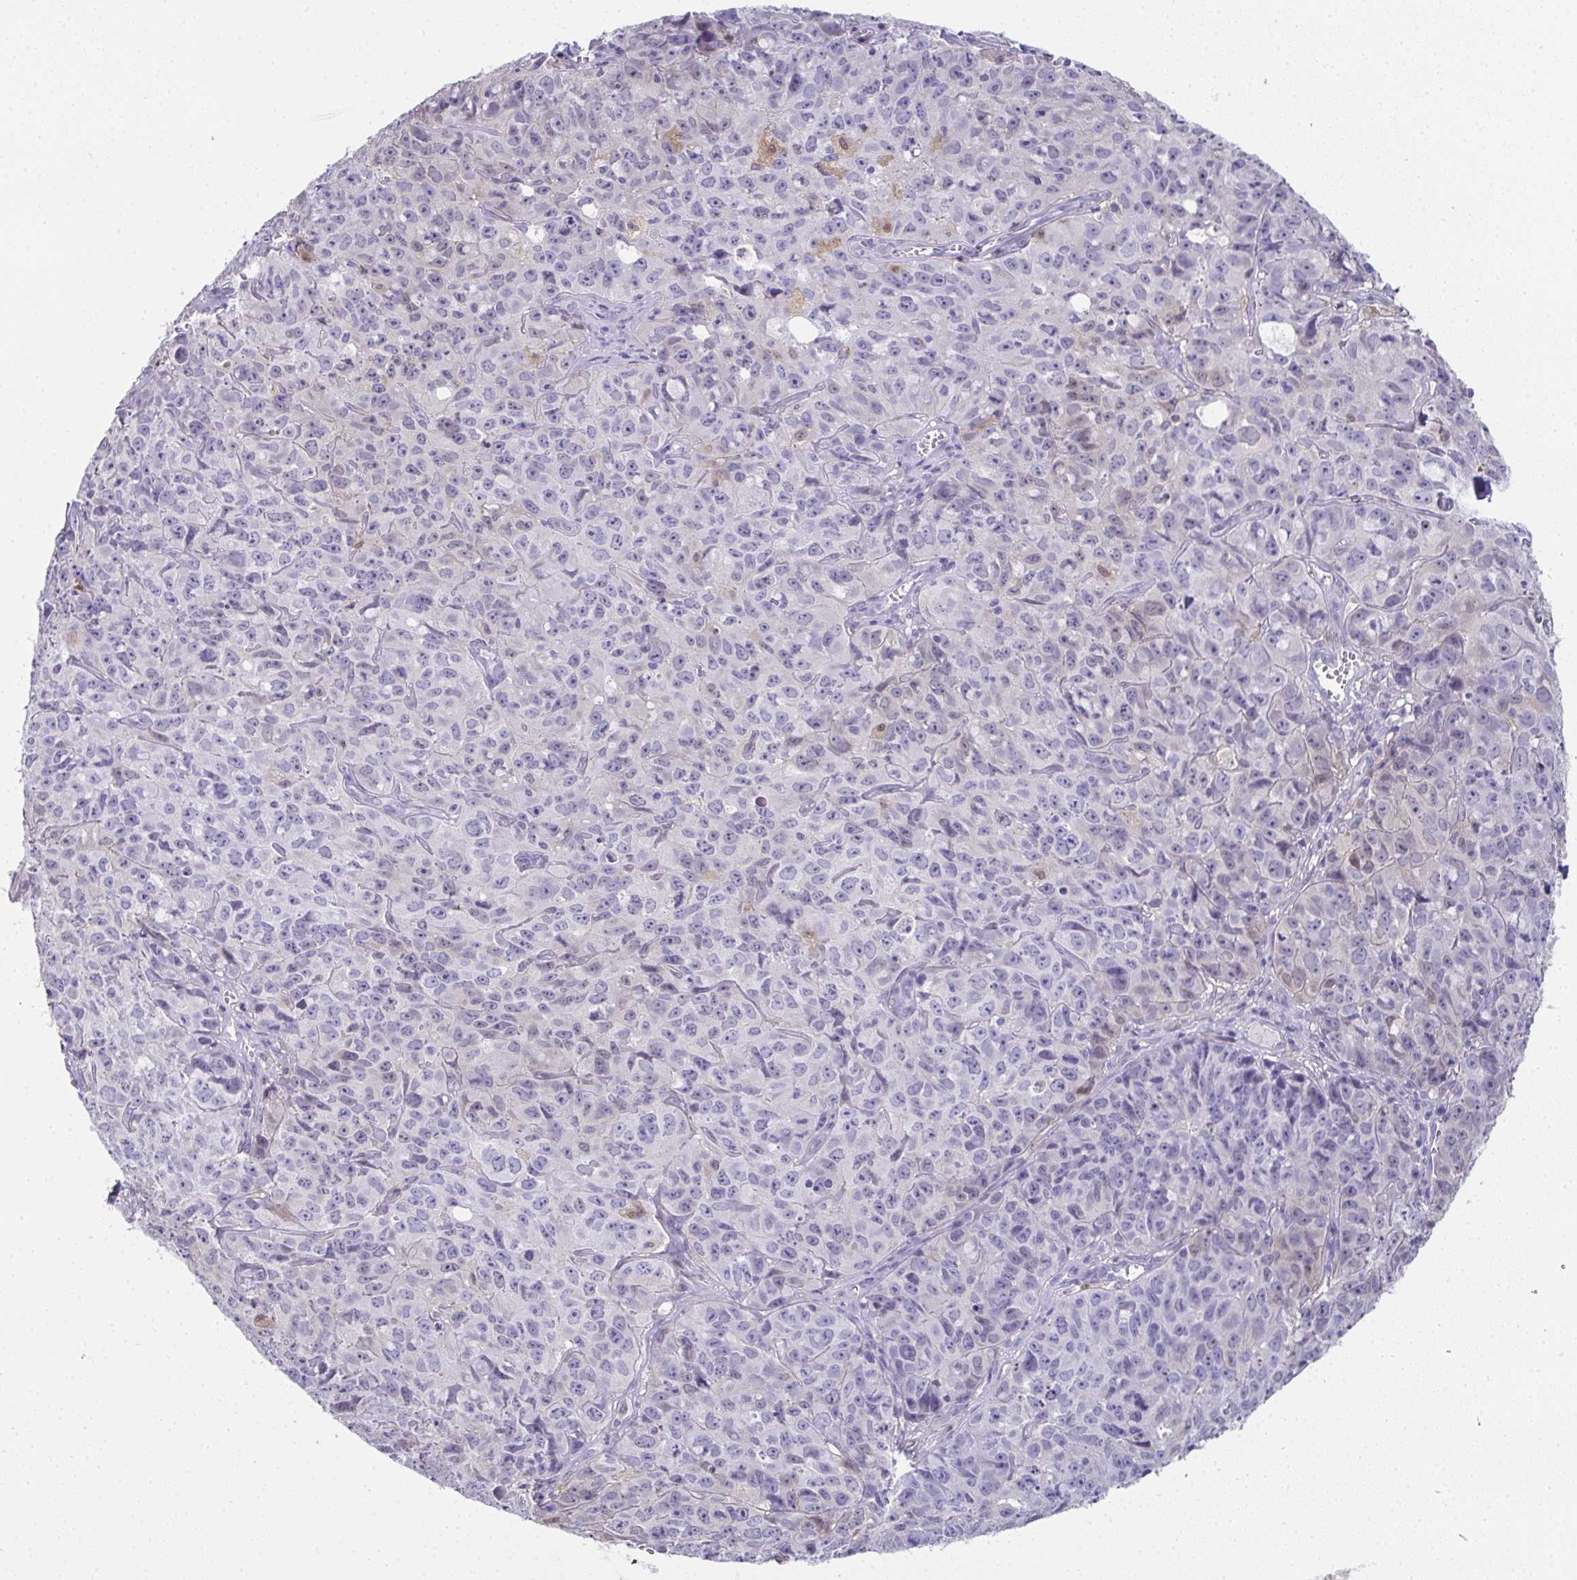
{"staining": {"intensity": "negative", "quantity": "none", "location": "none"}, "tissue": "cervical cancer", "cell_type": "Tumor cells", "image_type": "cancer", "snomed": [{"axis": "morphology", "description": "Squamous cell carcinoma, NOS"}, {"axis": "topography", "description": "Cervix"}], "caption": "IHC of human cervical cancer displays no expression in tumor cells. The staining was performed using DAB (3,3'-diaminobenzidine) to visualize the protein expression in brown, while the nuclei were stained in blue with hematoxylin (Magnification: 20x).", "gene": "RBP1", "patient": {"sex": "female", "age": 28}}